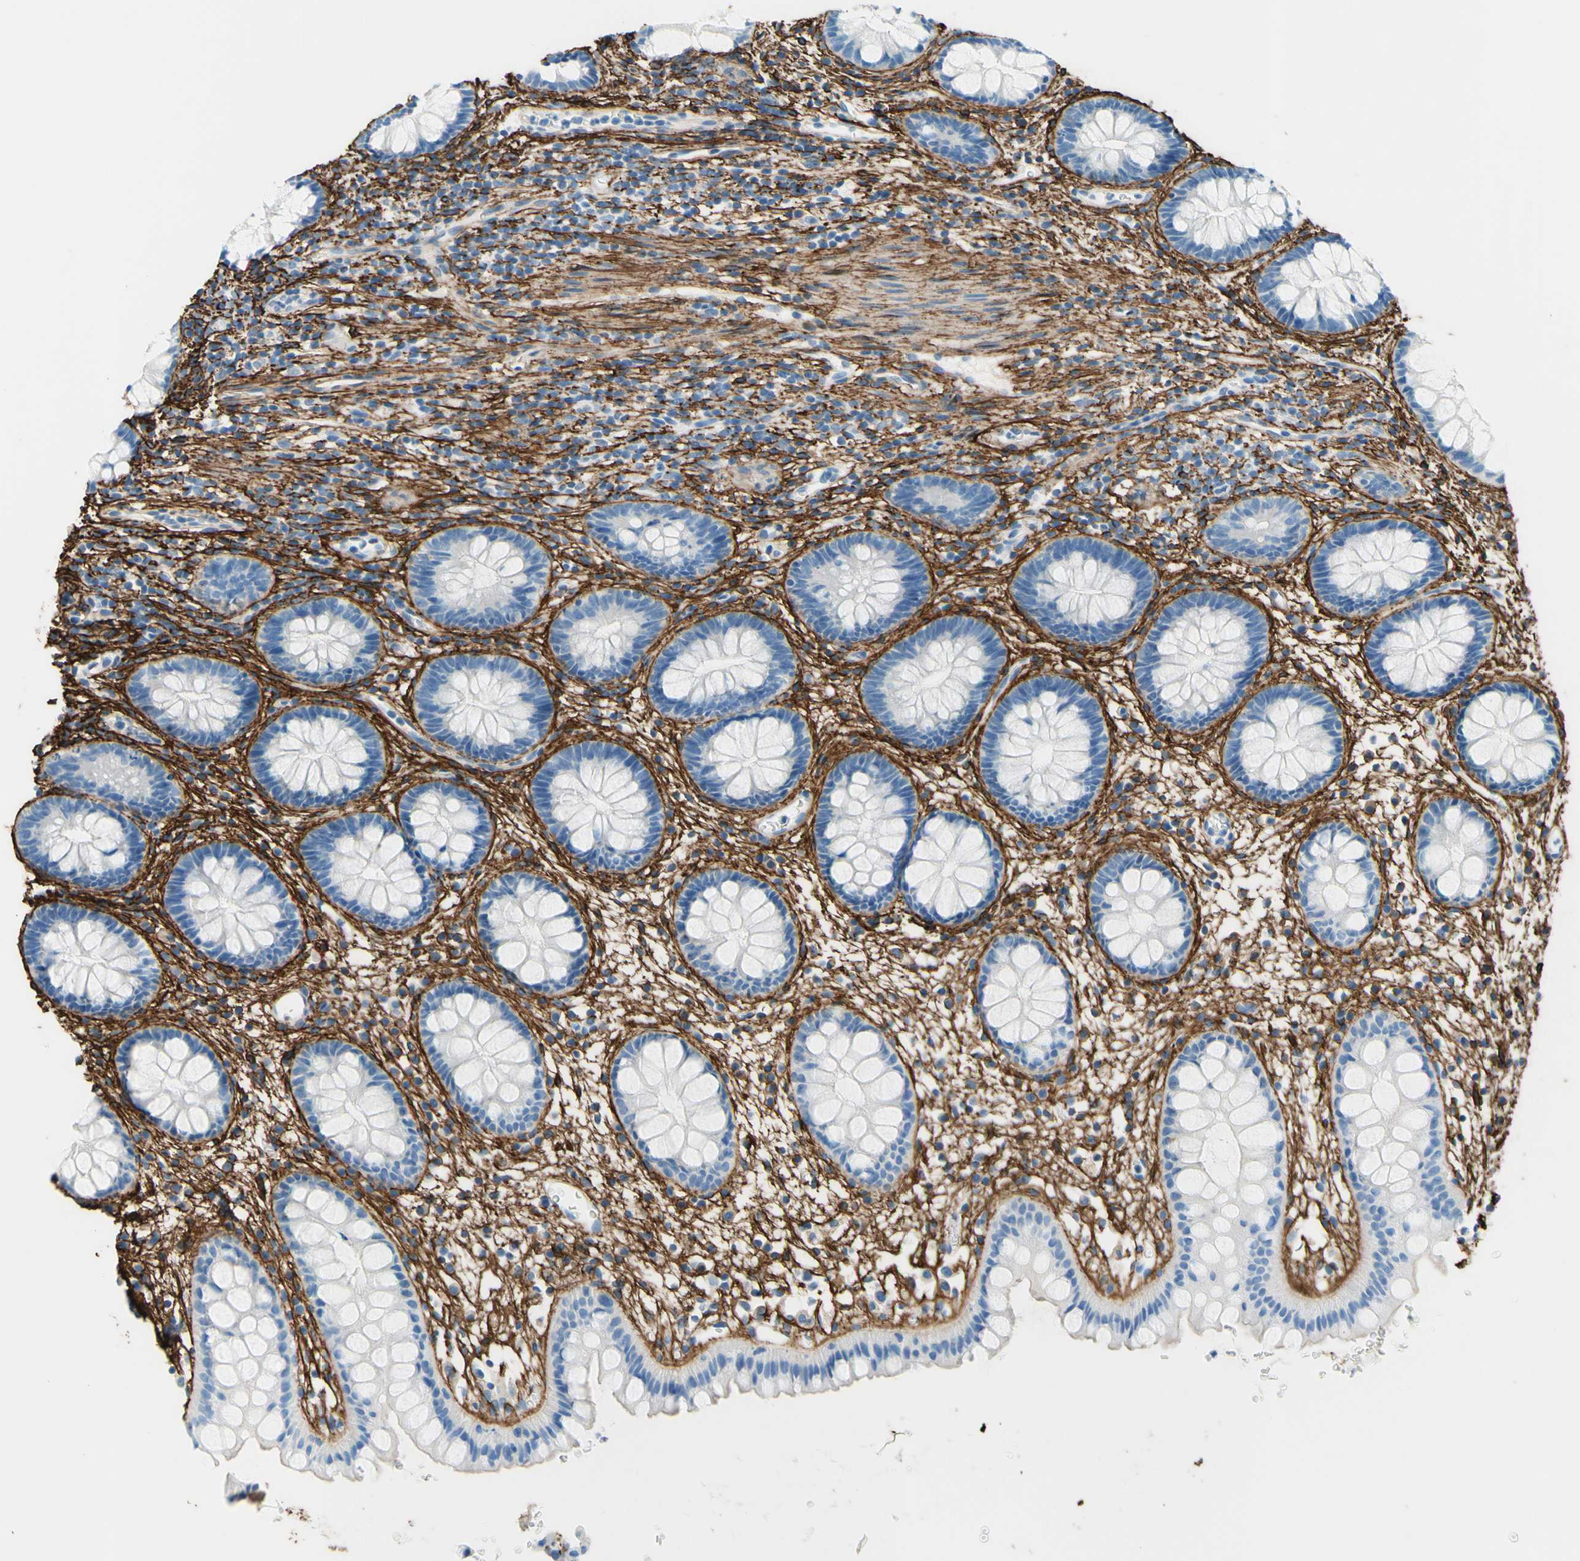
{"staining": {"intensity": "negative", "quantity": "none", "location": "none"}, "tissue": "rectum", "cell_type": "Glandular cells", "image_type": "normal", "snomed": [{"axis": "morphology", "description": "Normal tissue, NOS"}, {"axis": "topography", "description": "Rectum"}], "caption": "There is no significant expression in glandular cells of rectum.", "gene": "MFAP5", "patient": {"sex": "female", "age": 24}}